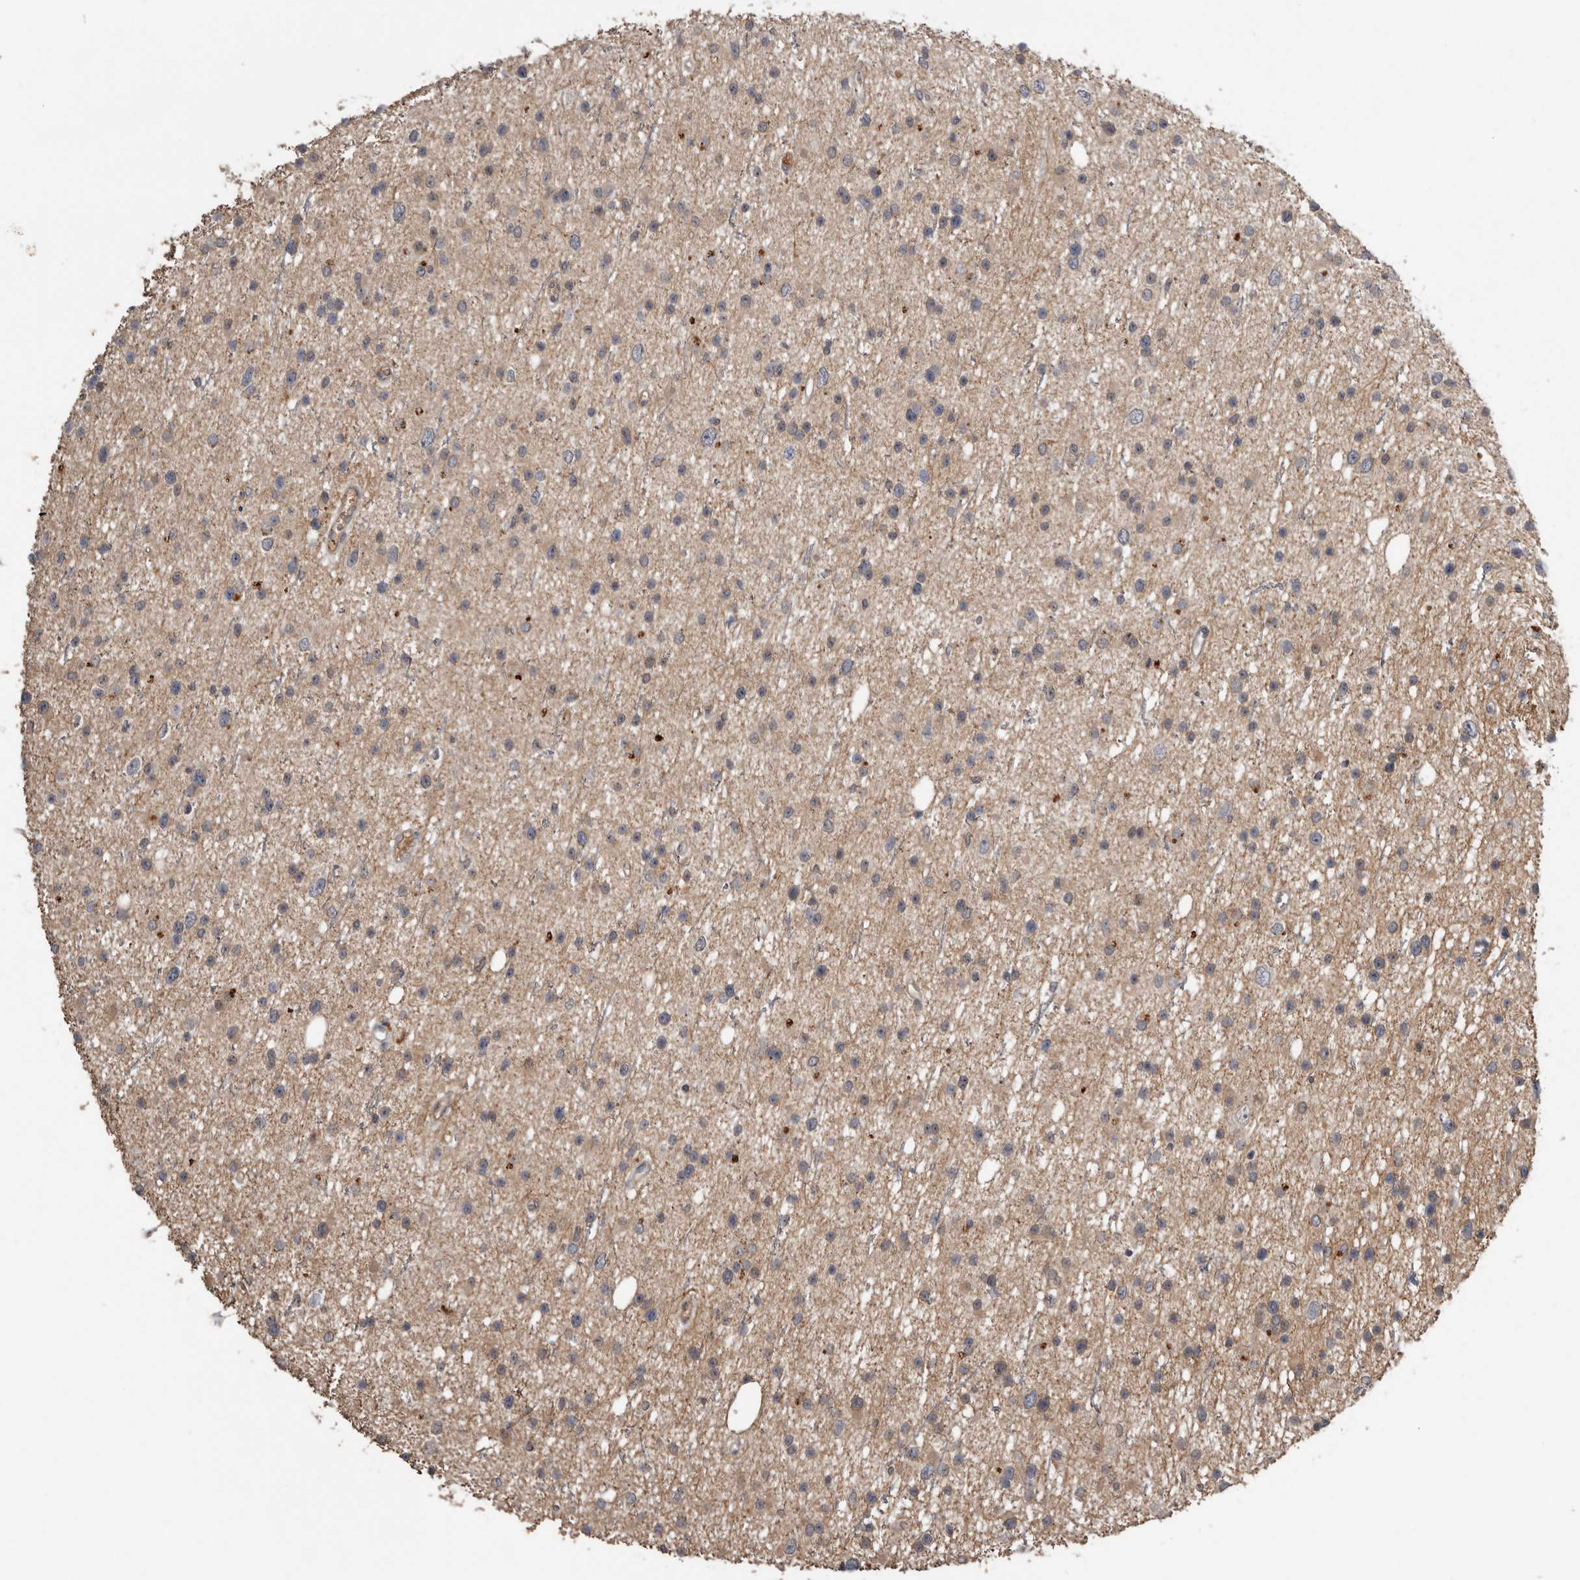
{"staining": {"intensity": "weak", "quantity": "<25%", "location": "cytoplasmic/membranous"}, "tissue": "glioma", "cell_type": "Tumor cells", "image_type": "cancer", "snomed": [{"axis": "morphology", "description": "Glioma, malignant, Low grade"}, {"axis": "topography", "description": "Cerebral cortex"}], "caption": "The IHC histopathology image has no significant expression in tumor cells of glioma tissue.", "gene": "NMUR1", "patient": {"sex": "female", "age": 39}}